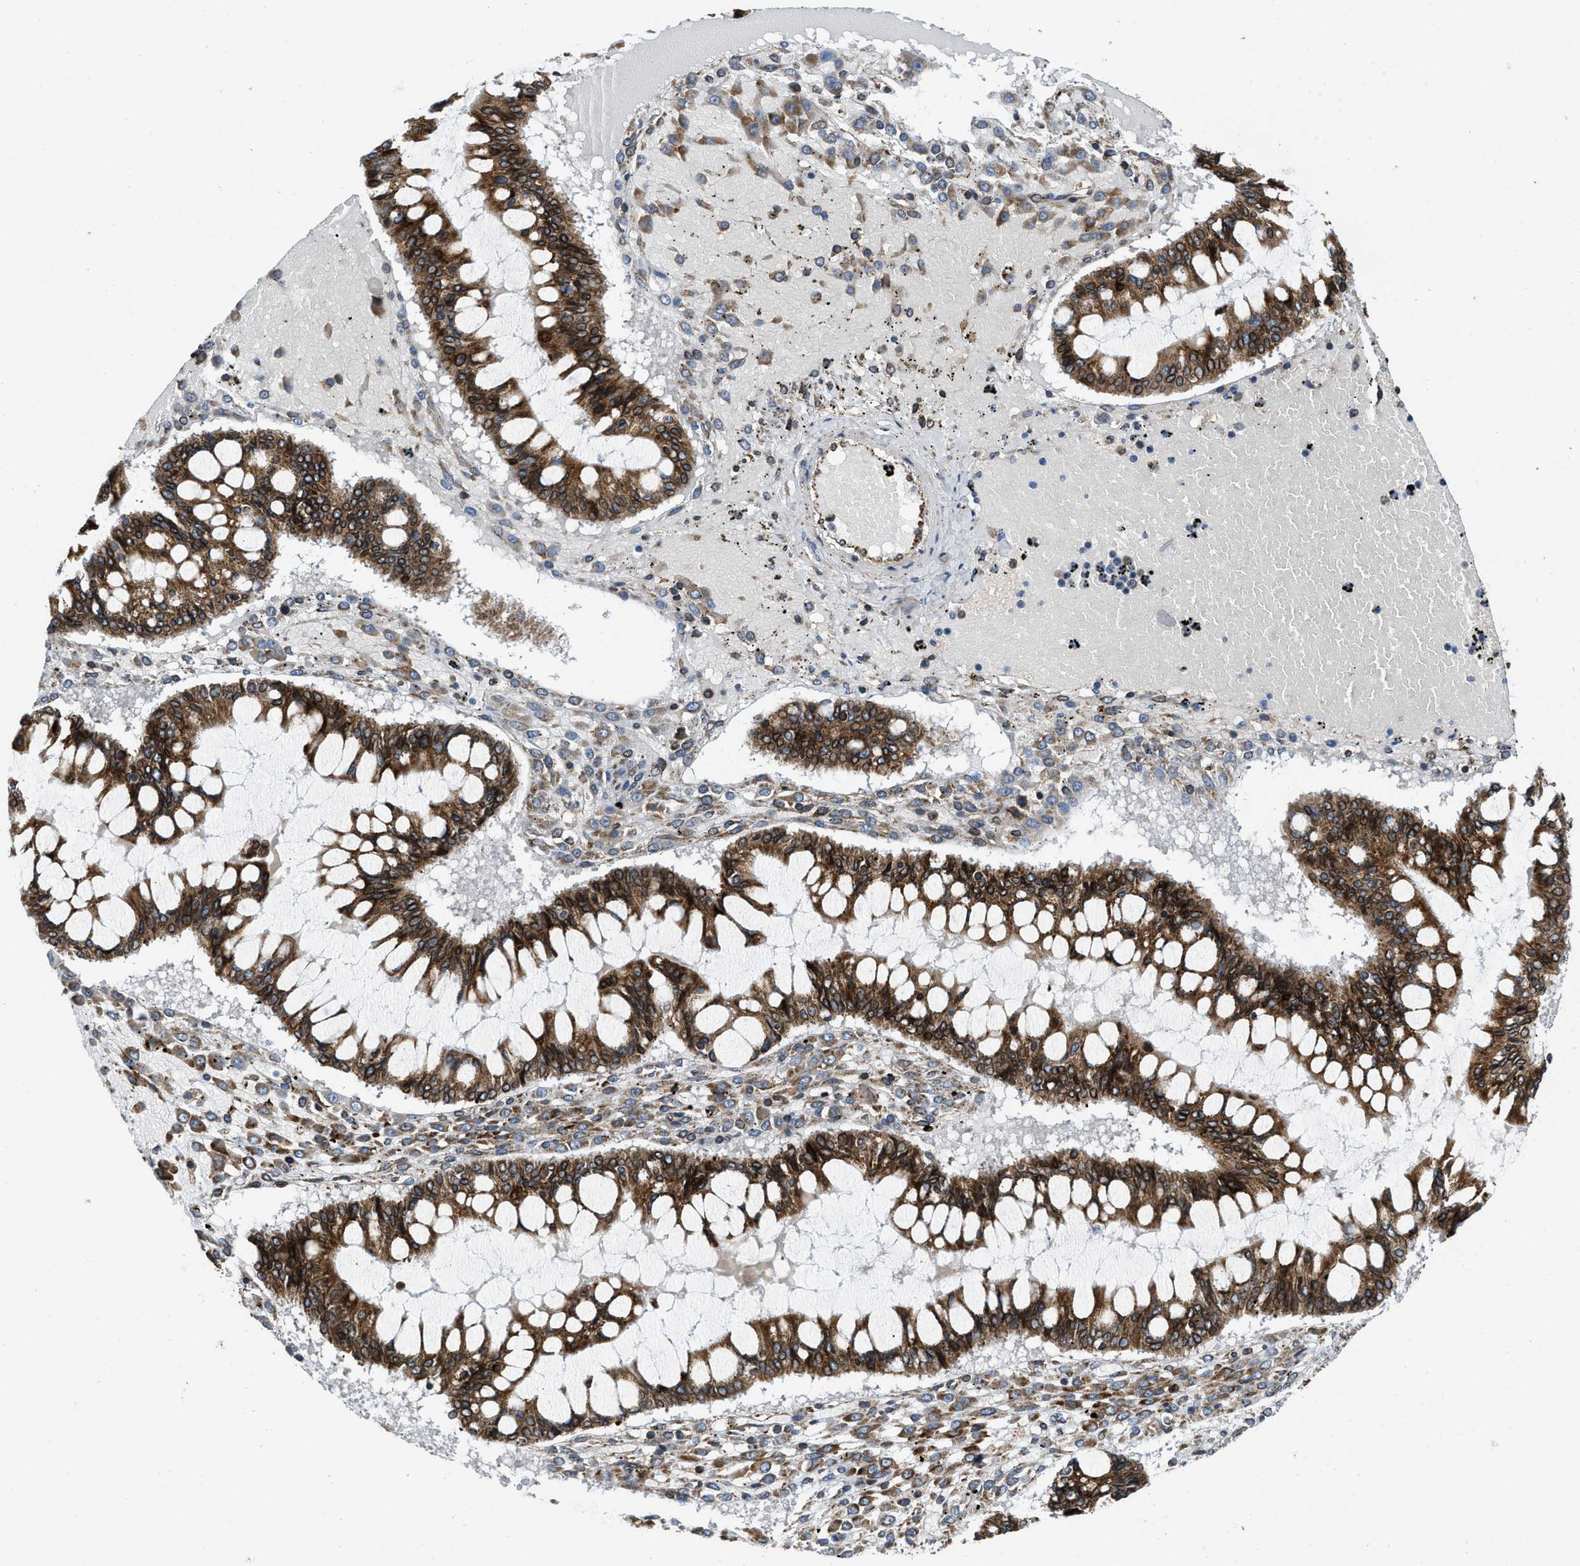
{"staining": {"intensity": "strong", "quantity": ">75%", "location": "cytoplasmic/membranous"}, "tissue": "ovarian cancer", "cell_type": "Tumor cells", "image_type": "cancer", "snomed": [{"axis": "morphology", "description": "Cystadenocarcinoma, mucinous, NOS"}, {"axis": "topography", "description": "Ovary"}], "caption": "Immunohistochemistry (DAB) staining of mucinous cystadenocarcinoma (ovarian) reveals strong cytoplasmic/membranous protein expression in approximately >75% of tumor cells.", "gene": "ERLIN2", "patient": {"sex": "female", "age": 73}}